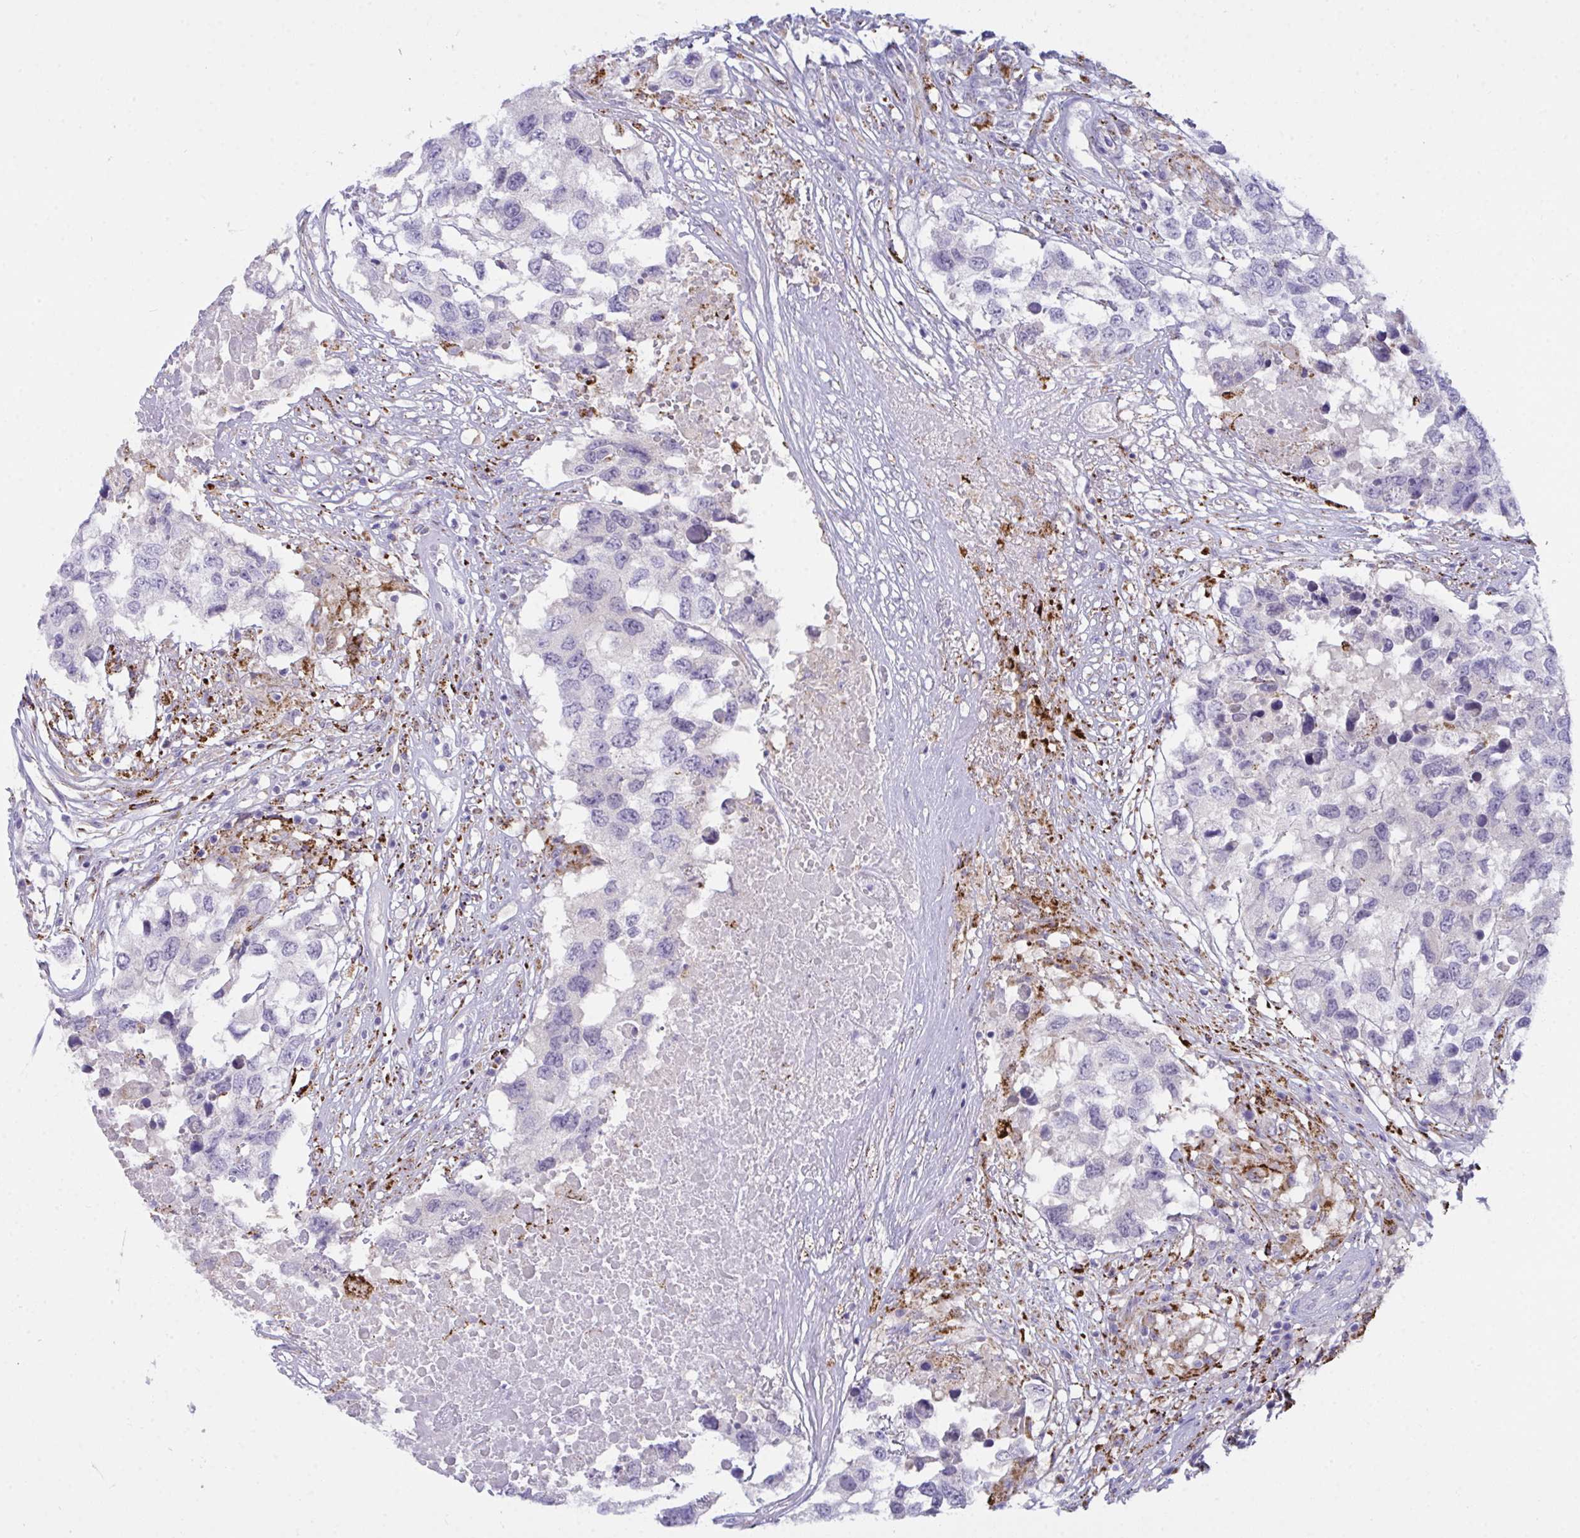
{"staining": {"intensity": "negative", "quantity": "none", "location": "none"}, "tissue": "testis cancer", "cell_type": "Tumor cells", "image_type": "cancer", "snomed": [{"axis": "morphology", "description": "Carcinoma, Embryonal, NOS"}, {"axis": "topography", "description": "Testis"}], "caption": "DAB (3,3'-diaminobenzidine) immunohistochemical staining of human testis cancer (embryonal carcinoma) exhibits no significant expression in tumor cells.", "gene": "SEMA6B", "patient": {"sex": "male", "age": 83}}